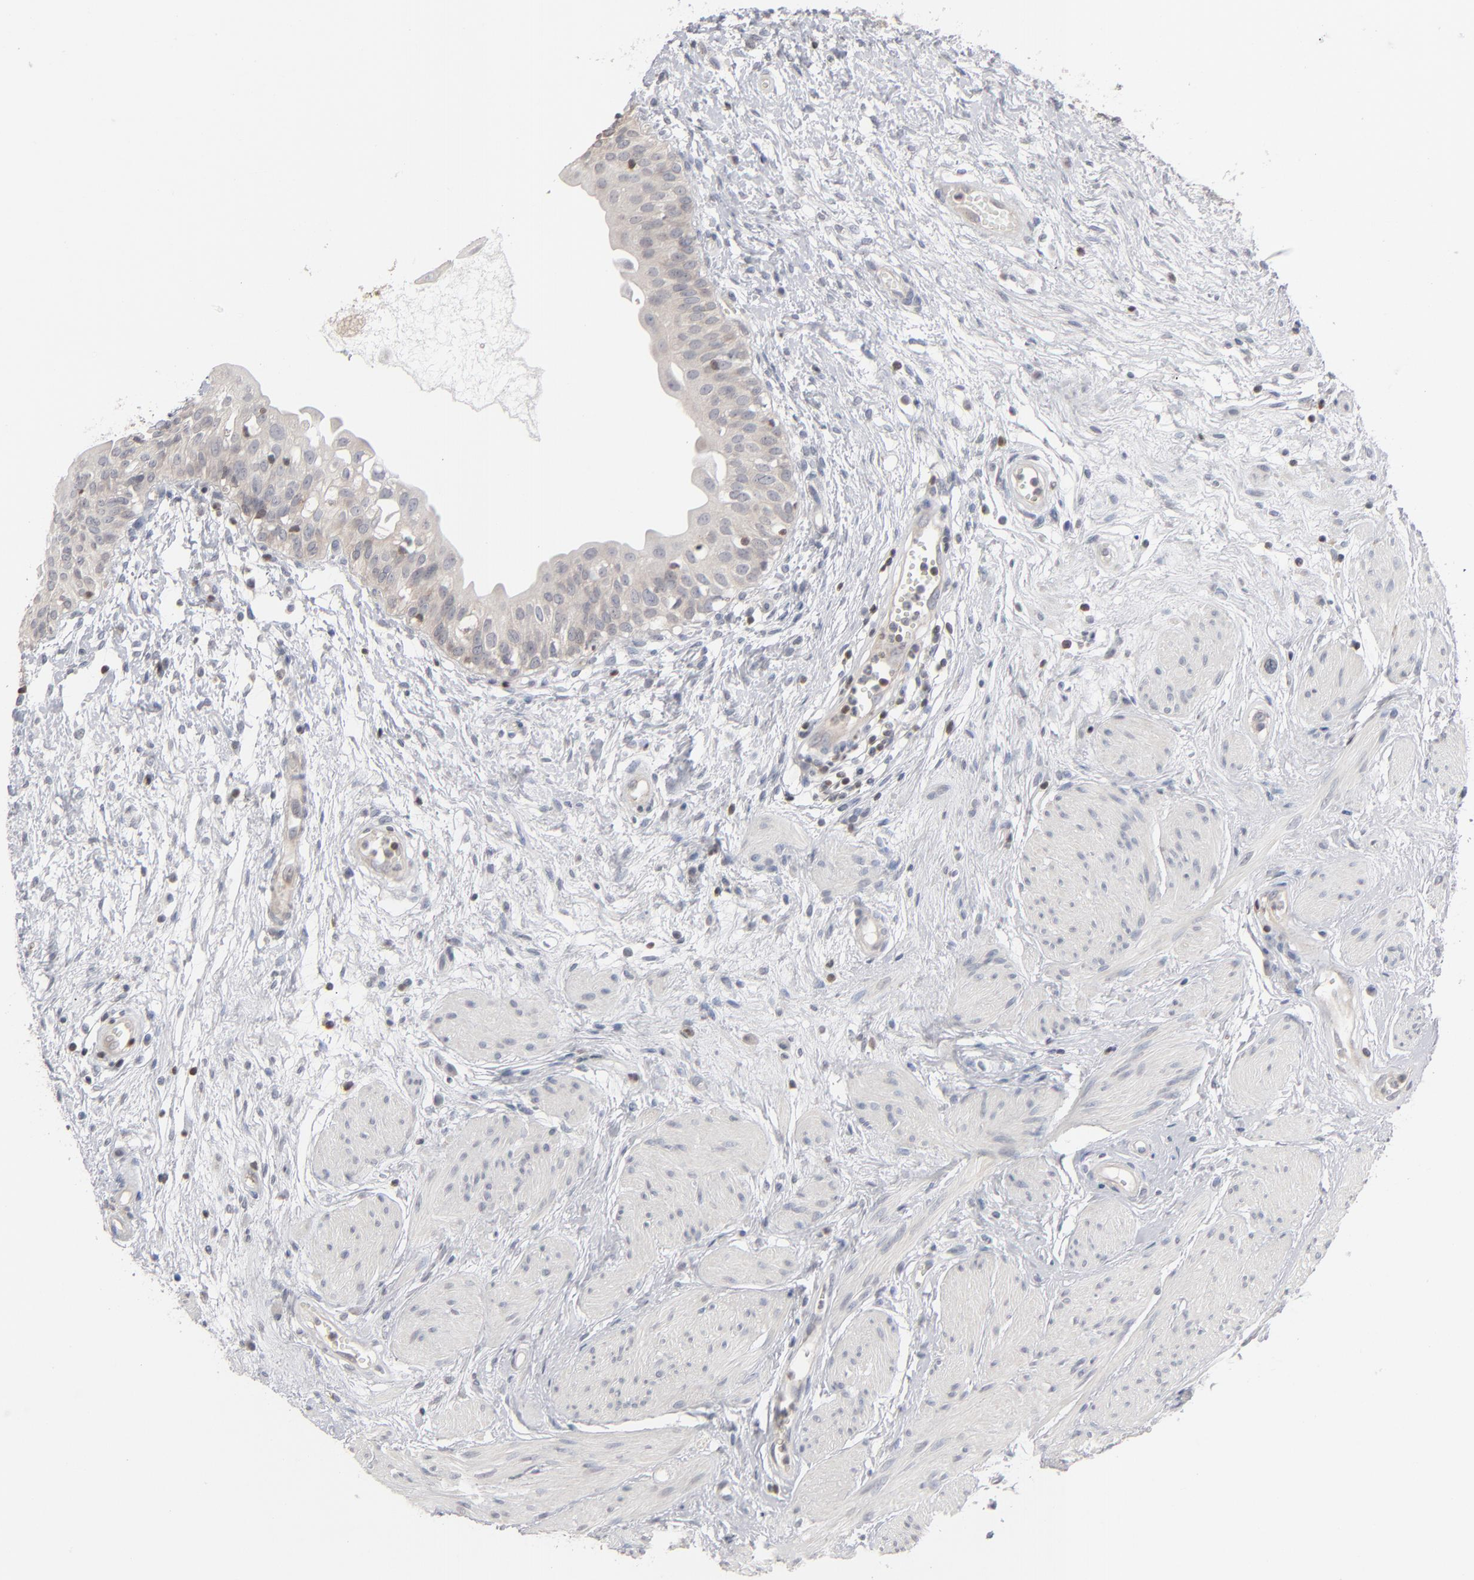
{"staining": {"intensity": "moderate", "quantity": ">75%", "location": "cytoplasmic/membranous"}, "tissue": "urinary bladder", "cell_type": "Urothelial cells", "image_type": "normal", "snomed": [{"axis": "morphology", "description": "Normal tissue, NOS"}, {"axis": "topography", "description": "Urinary bladder"}], "caption": "This micrograph exhibits normal urinary bladder stained with immunohistochemistry (IHC) to label a protein in brown. The cytoplasmic/membranous of urothelial cells show moderate positivity for the protein. Nuclei are counter-stained blue.", "gene": "STAT4", "patient": {"sex": "female", "age": 55}}